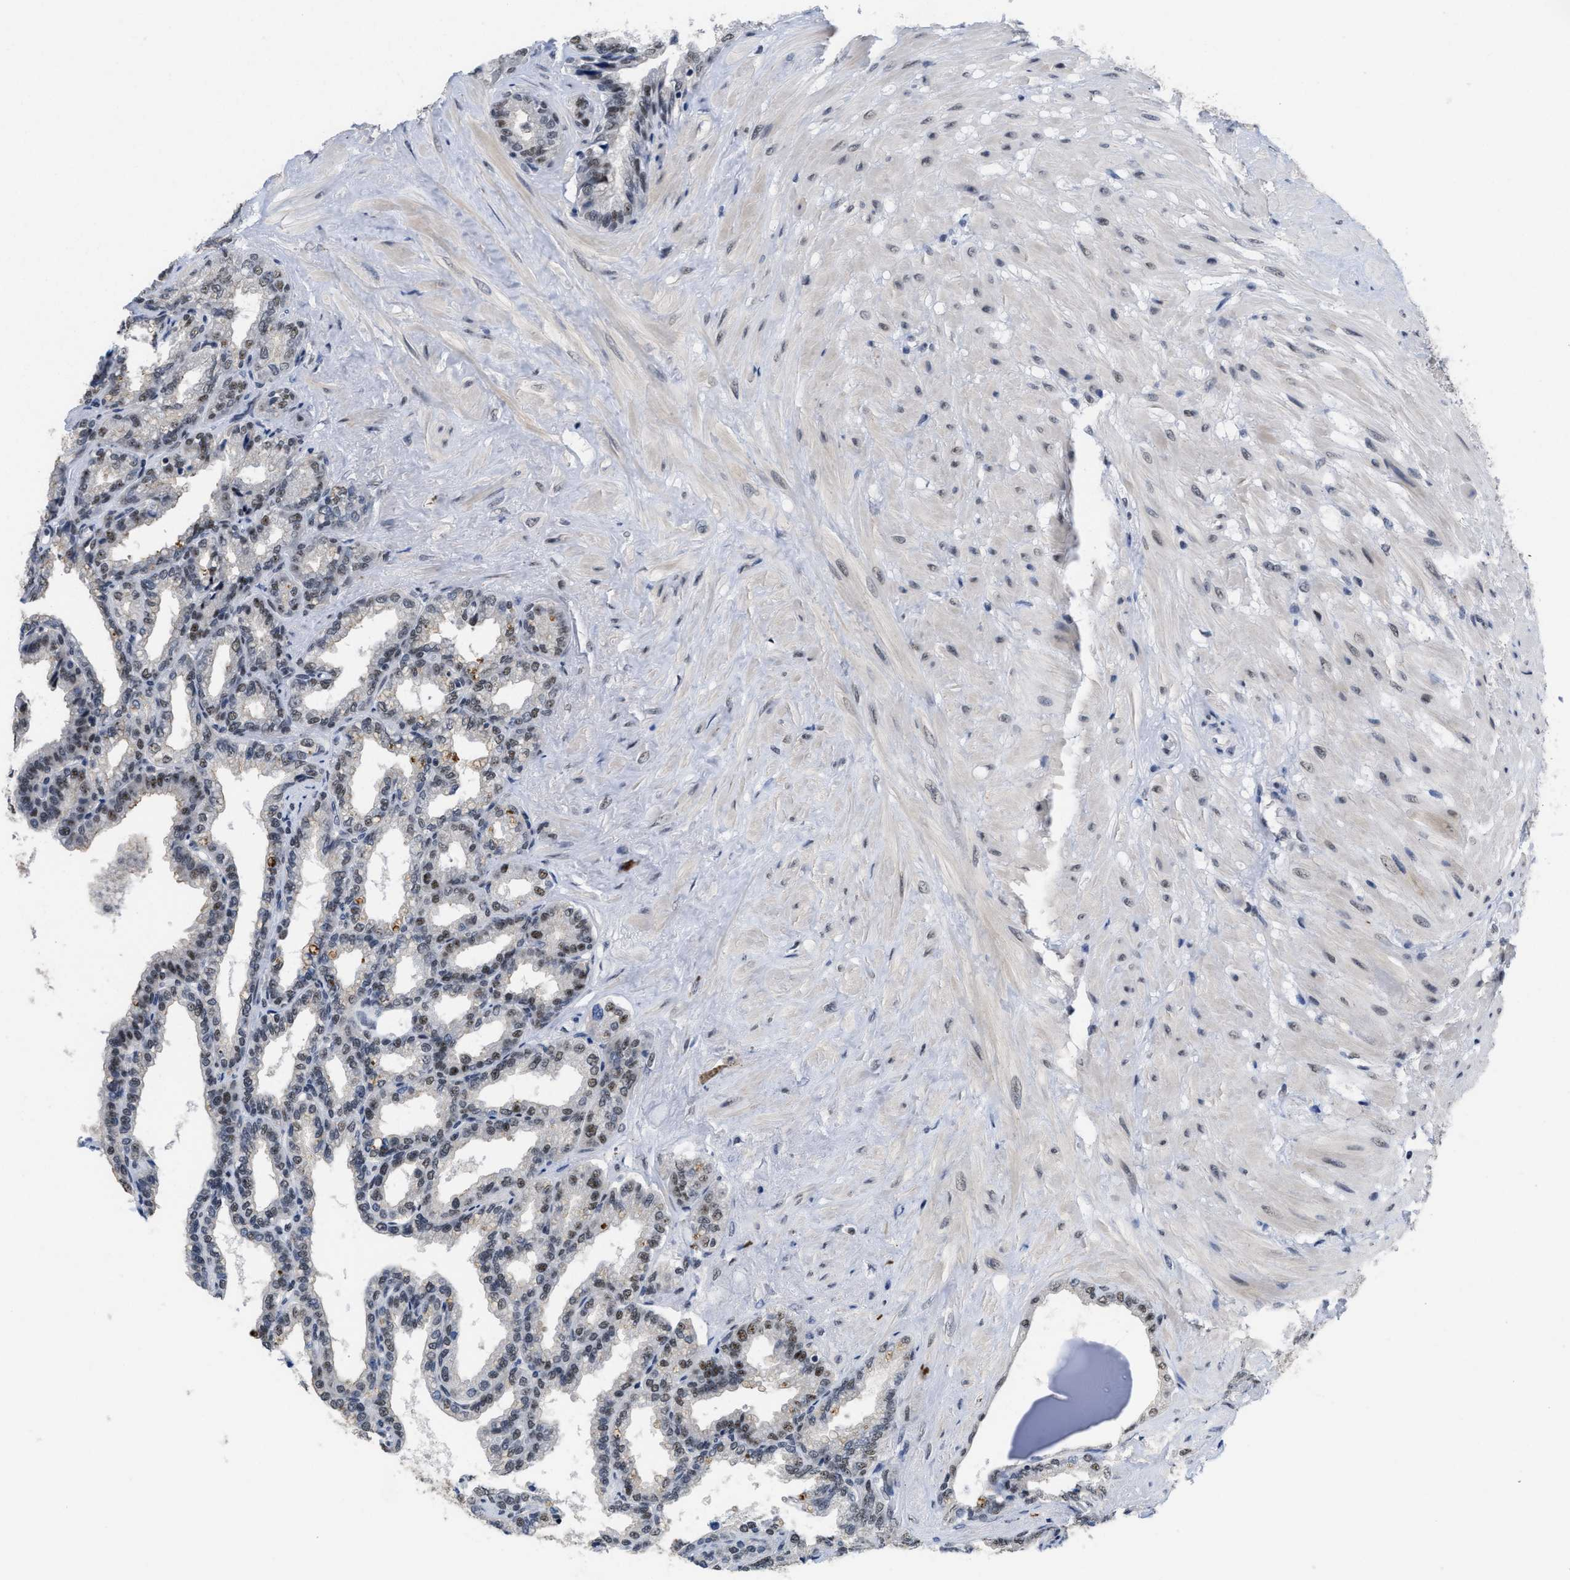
{"staining": {"intensity": "moderate", "quantity": "25%-75%", "location": "nuclear"}, "tissue": "seminal vesicle", "cell_type": "Glandular cells", "image_type": "normal", "snomed": [{"axis": "morphology", "description": "Normal tissue, NOS"}, {"axis": "topography", "description": "Seminal veicle"}], "caption": "An immunohistochemistry (IHC) image of normal tissue is shown. Protein staining in brown labels moderate nuclear positivity in seminal vesicle within glandular cells. The protein of interest is stained brown, and the nuclei are stained in blue (DAB (3,3'-diaminobenzidine) IHC with brightfield microscopy, high magnification).", "gene": "GGNBP2", "patient": {"sex": "male", "age": 46}}